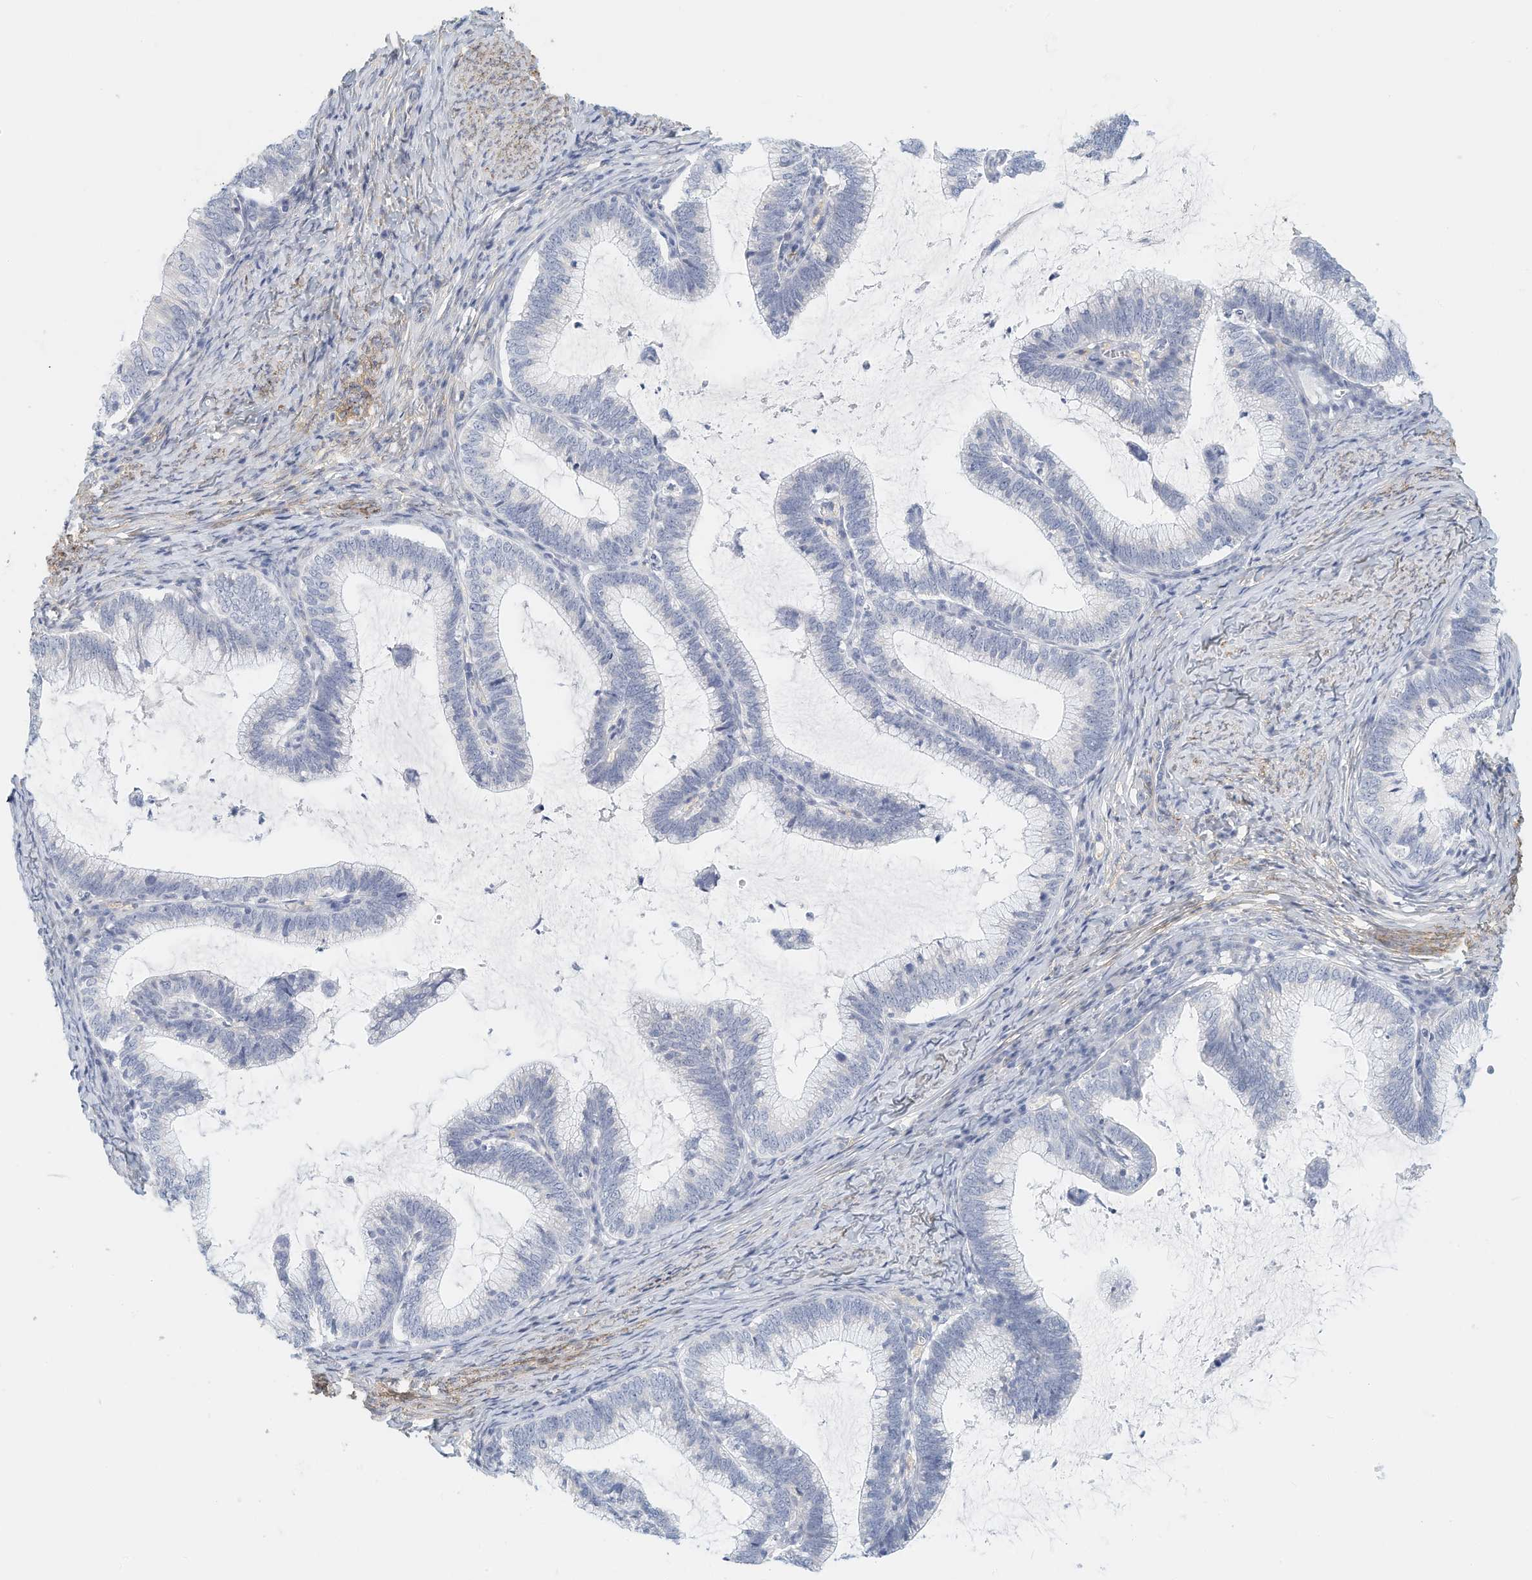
{"staining": {"intensity": "negative", "quantity": "none", "location": "none"}, "tissue": "cervical cancer", "cell_type": "Tumor cells", "image_type": "cancer", "snomed": [{"axis": "morphology", "description": "Adenocarcinoma, NOS"}, {"axis": "topography", "description": "Cervix"}], "caption": "A micrograph of human cervical cancer is negative for staining in tumor cells.", "gene": "ARHGAP28", "patient": {"sex": "female", "age": 36}}